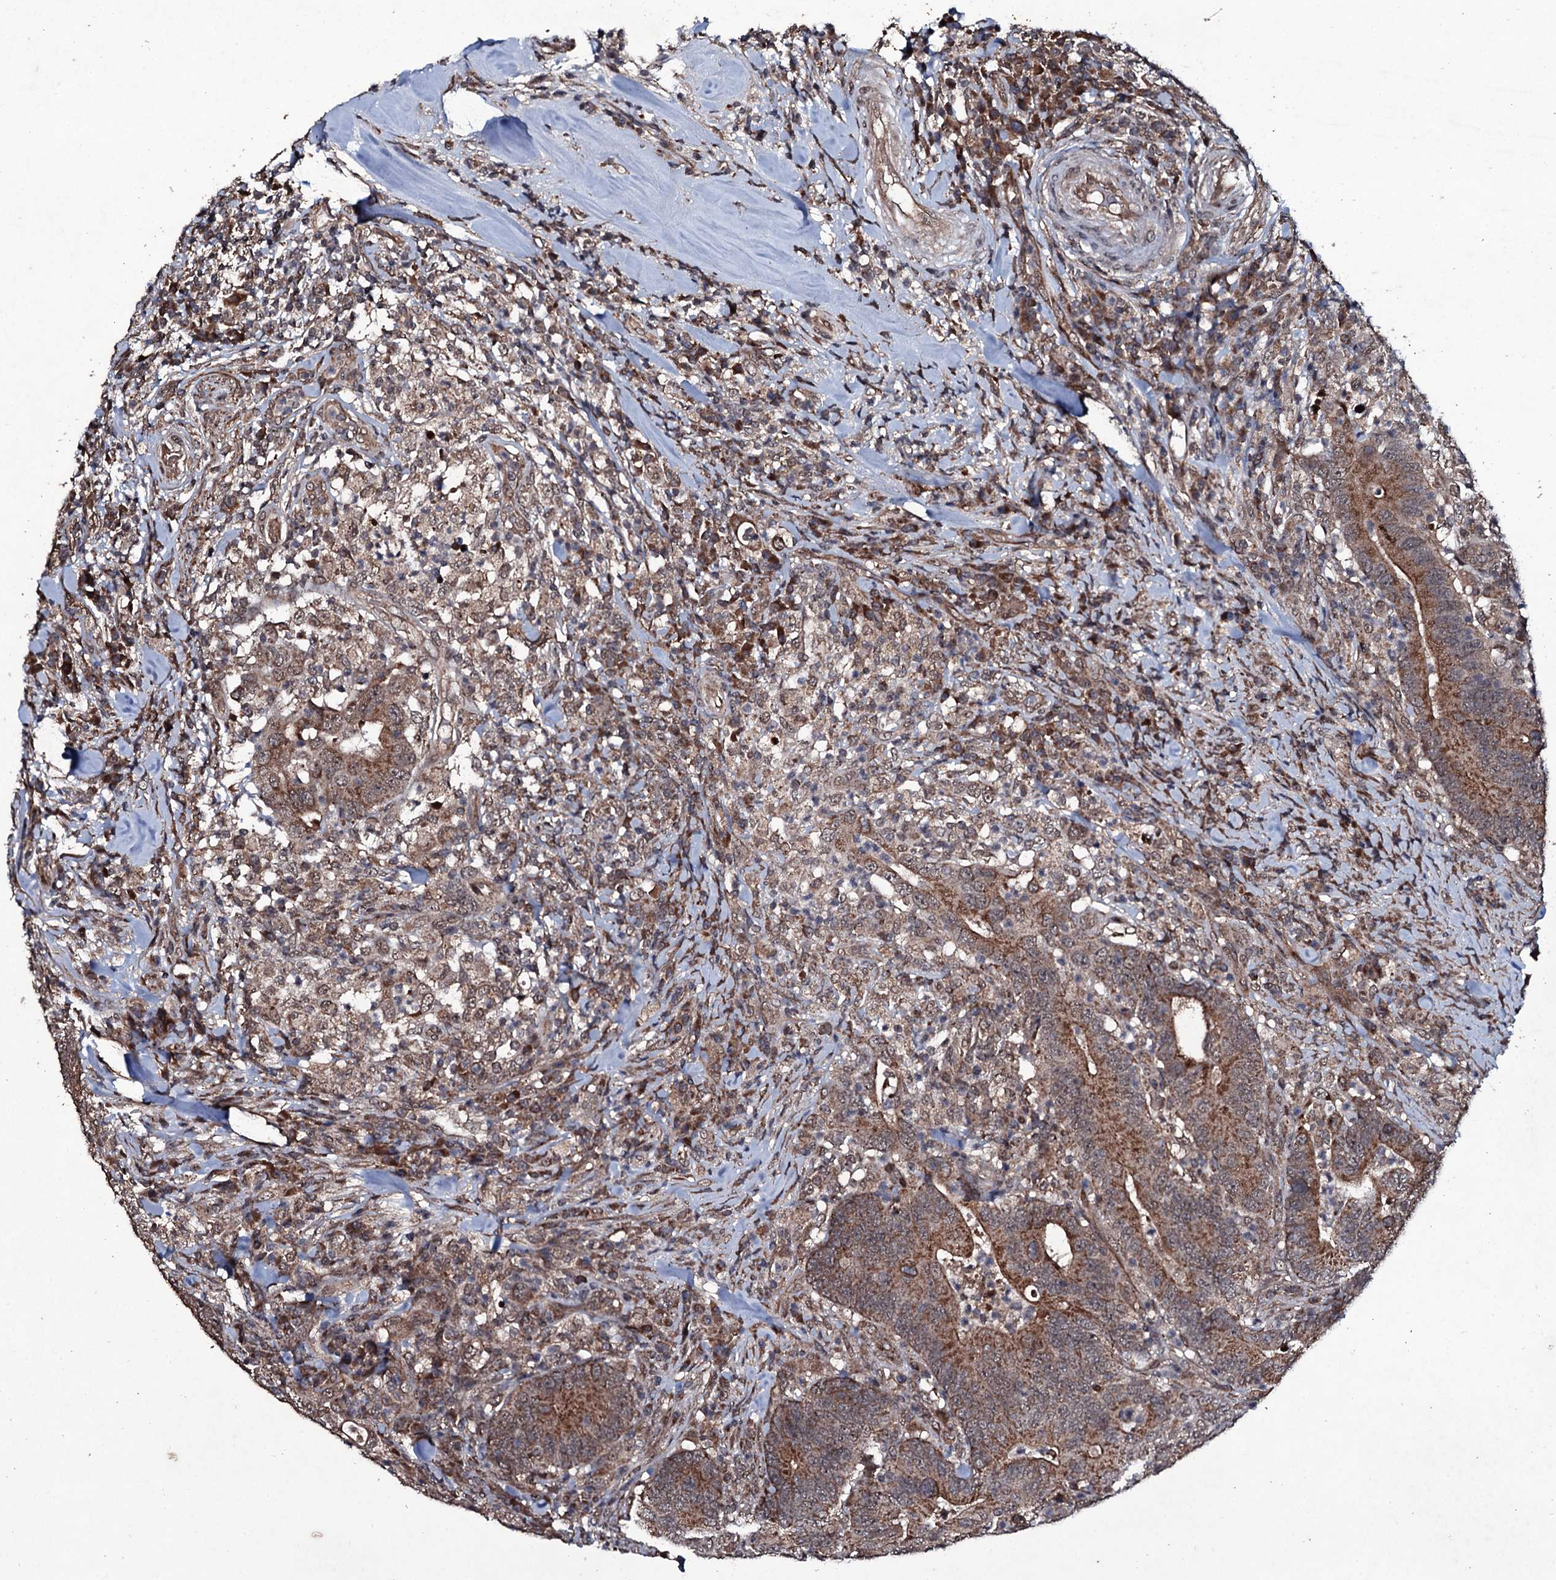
{"staining": {"intensity": "moderate", "quantity": ">75%", "location": "cytoplasmic/membranous"}, "tissue": "colorectal cancer", "cell_type": "Tumor cells", "image_type": "cancer", "snomed": [{"axis": "morphology", "description": "Adenocarcinoma, NOS"}, {"axis": "topography", "description": "Colon"}], "caption": "A high-resolution image shows immunohistochemistry staining of adenocarcinoma (colorectal), which reveals moderate cytoplasmic/membranous expression in approximately >75% of tumor cells.", "gene": "MRPS31", "patient": {"sex": "female", "age": 66}}